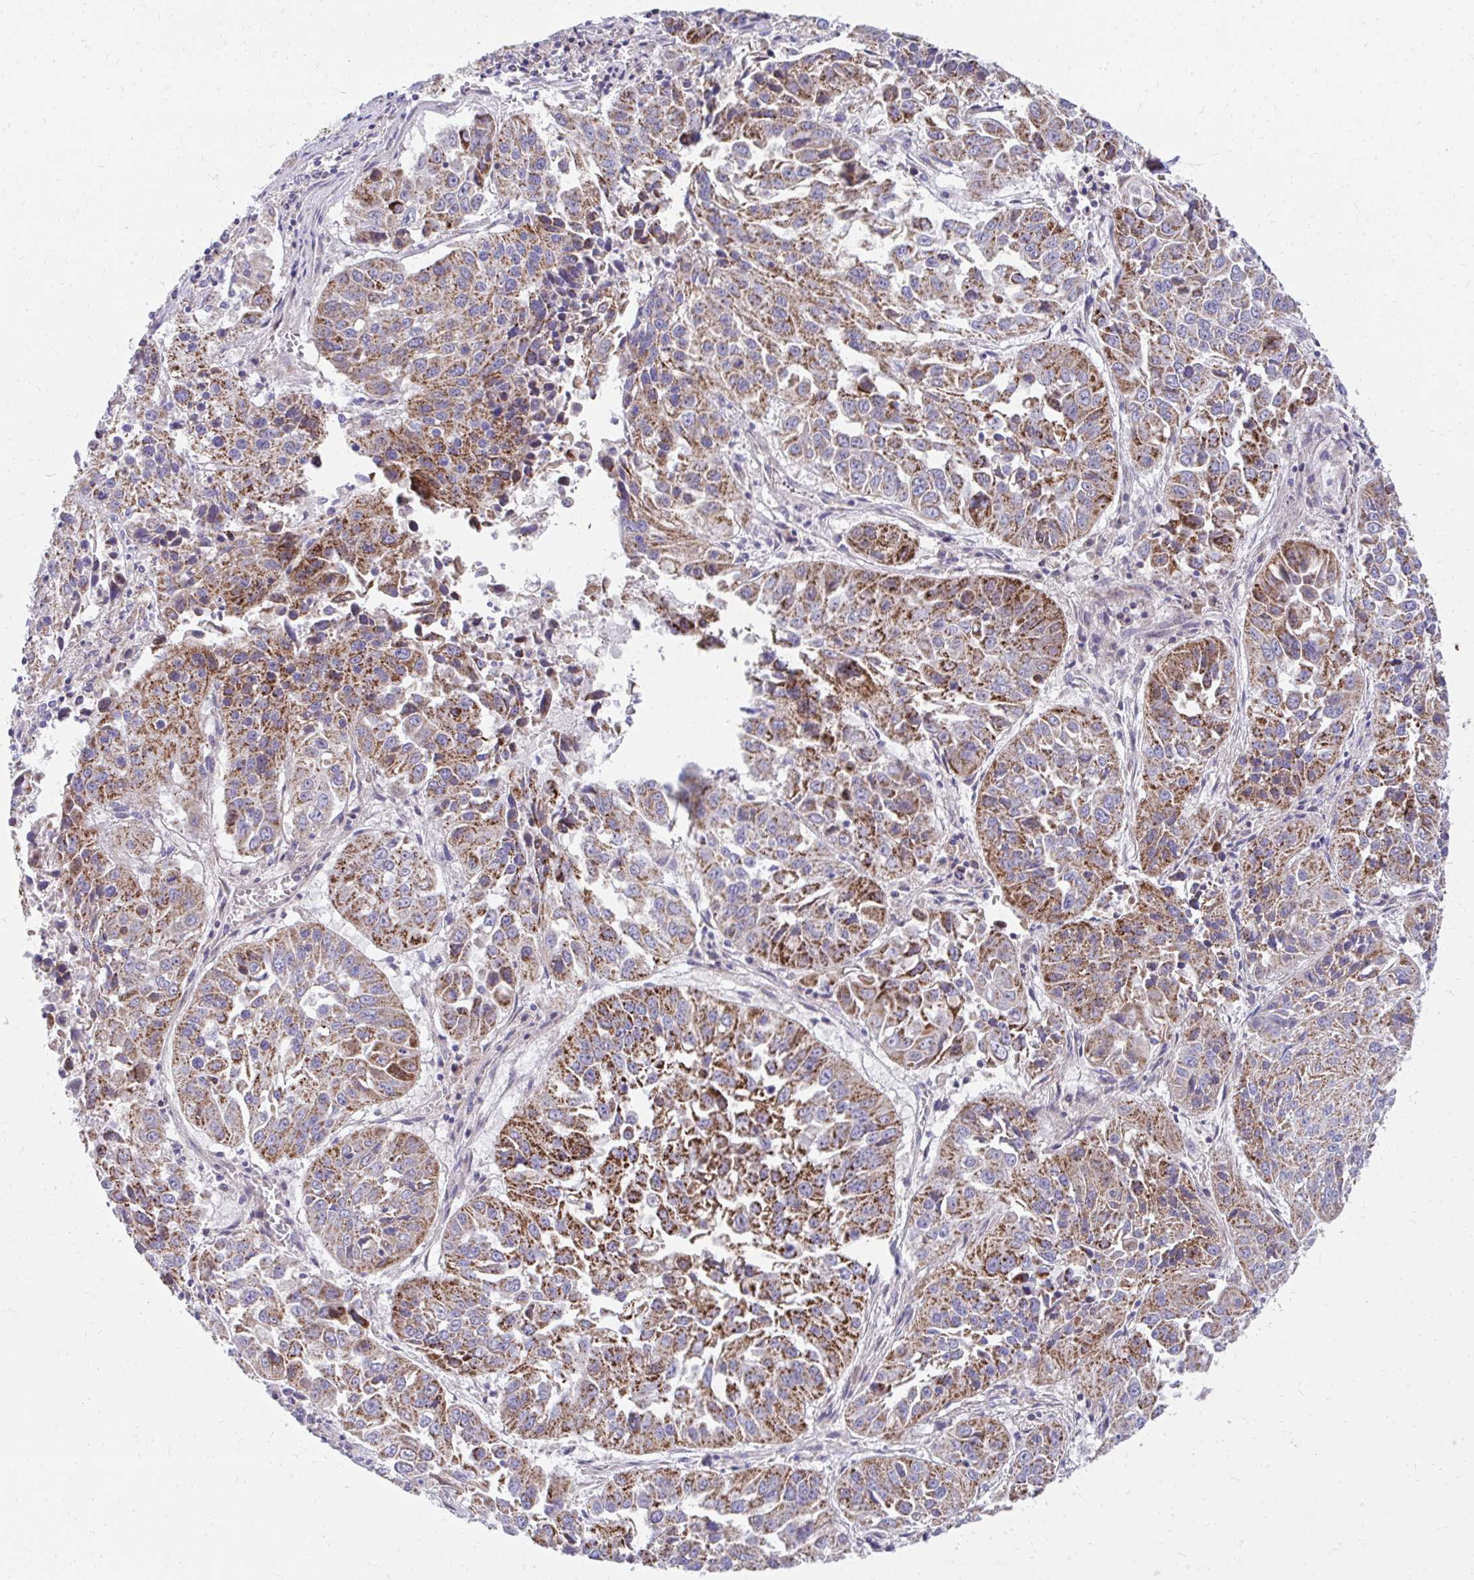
{"staining": {"intensity": "moderate", "quantity": ">75%", "location": "cytoplasmic/membranous"}, "tissue": "lung cancer", "cell_type": "Tumor cells", "image_type": "cancer", "snomed": [{"axis": "morphology", "description": "Squamous cell carcinoma, NOS"}, {"axis": "topography", "description": "Lung"}], "caption": "Lung cancer (squamous cell carcinoma) tissue demonstrates moderate cytoplasmic/membranous staining in approximately >75% of tumor cells", "gene": "PRRG3", "patient": {"sex": "female", "age": 61}}